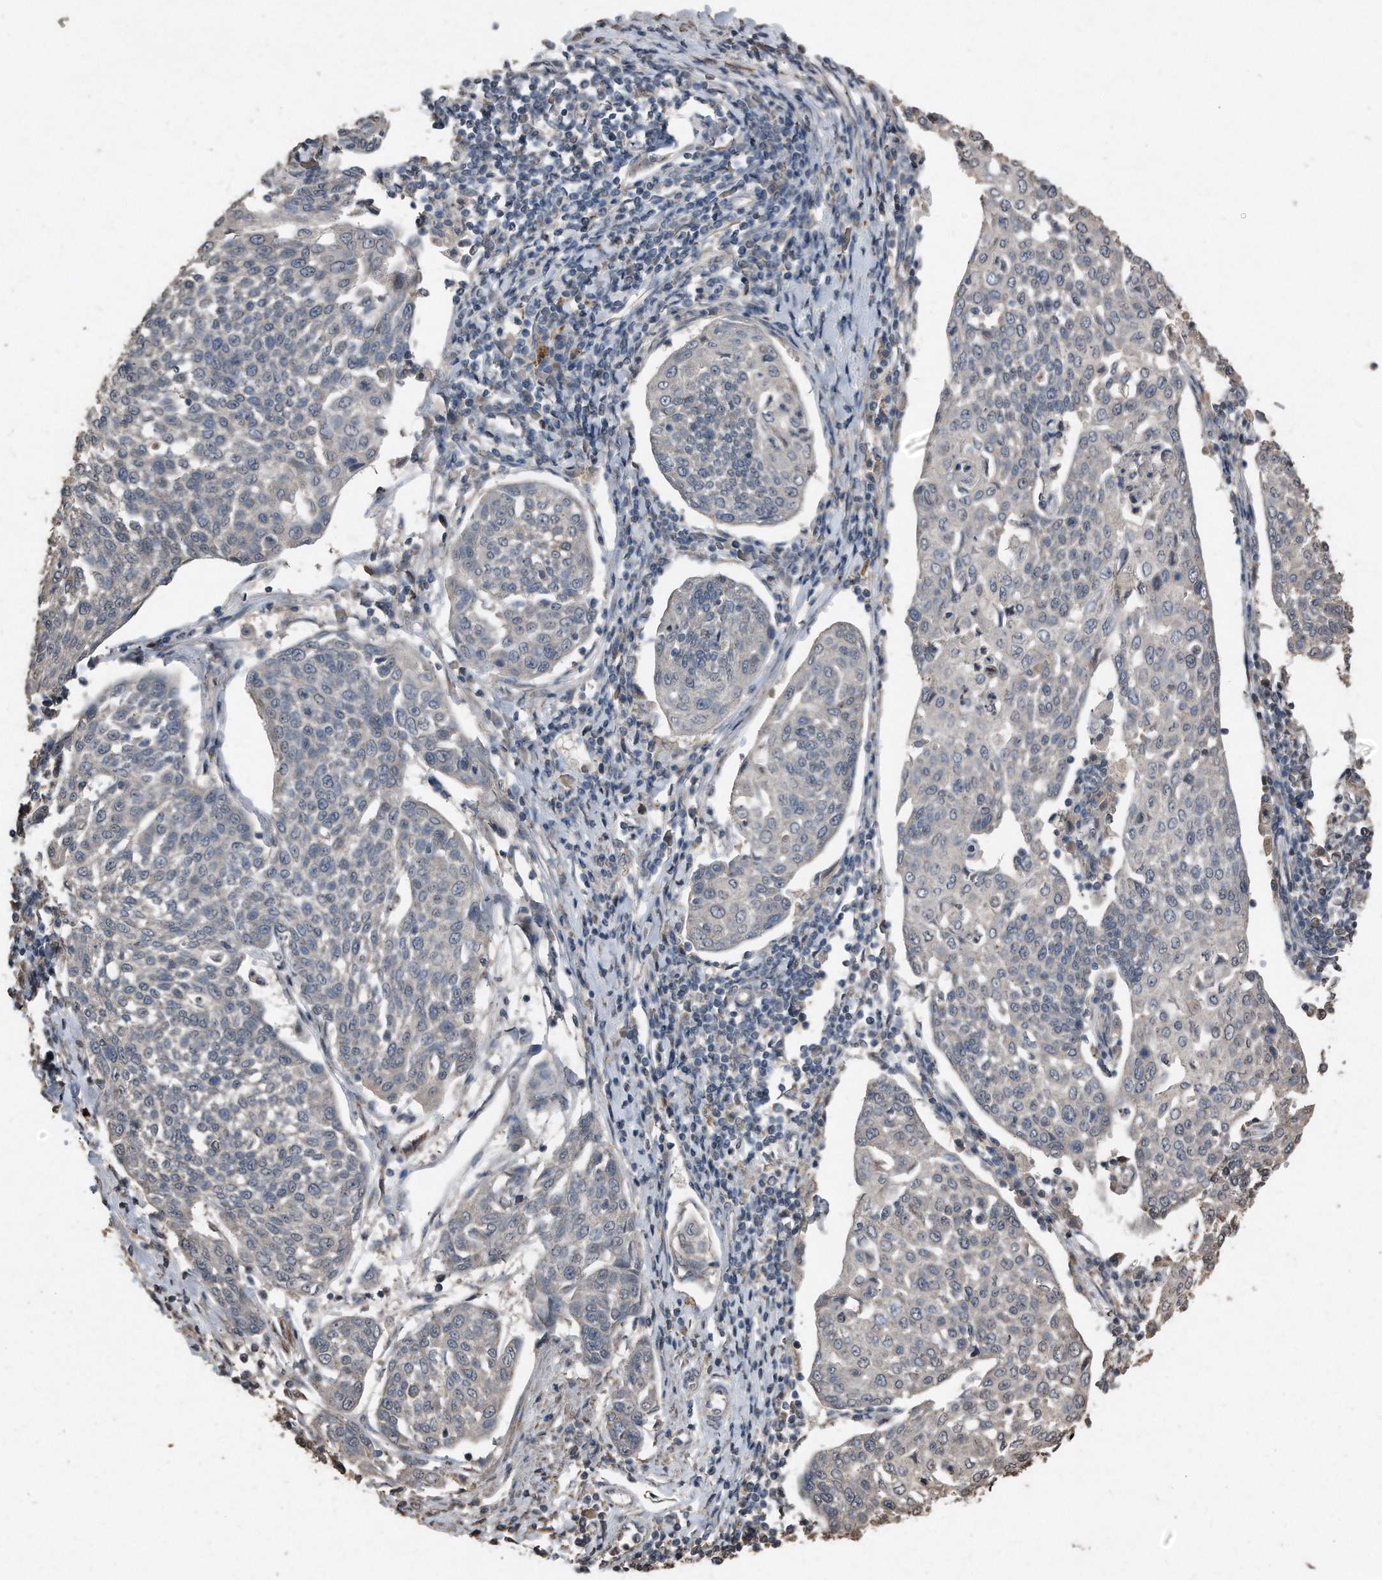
{"staining": {"intensity": "negative", "quantity": "none", "location": "none"}, "tissue": "cervical cancer", "cell_type": "Tumor cells", "image_type": "cancer", "snomed": [{"axis": "morphology", "description": "Squamous cell carcinoma, NOS"}, {"axis": "topography", "description": "Cervix"}], "caption": "Tumor cells are negative for protein expression in human cervical squamous cell carcinoma.", "gene": "ANKRD10", "patient": {"sex": "female", "age": 34}}